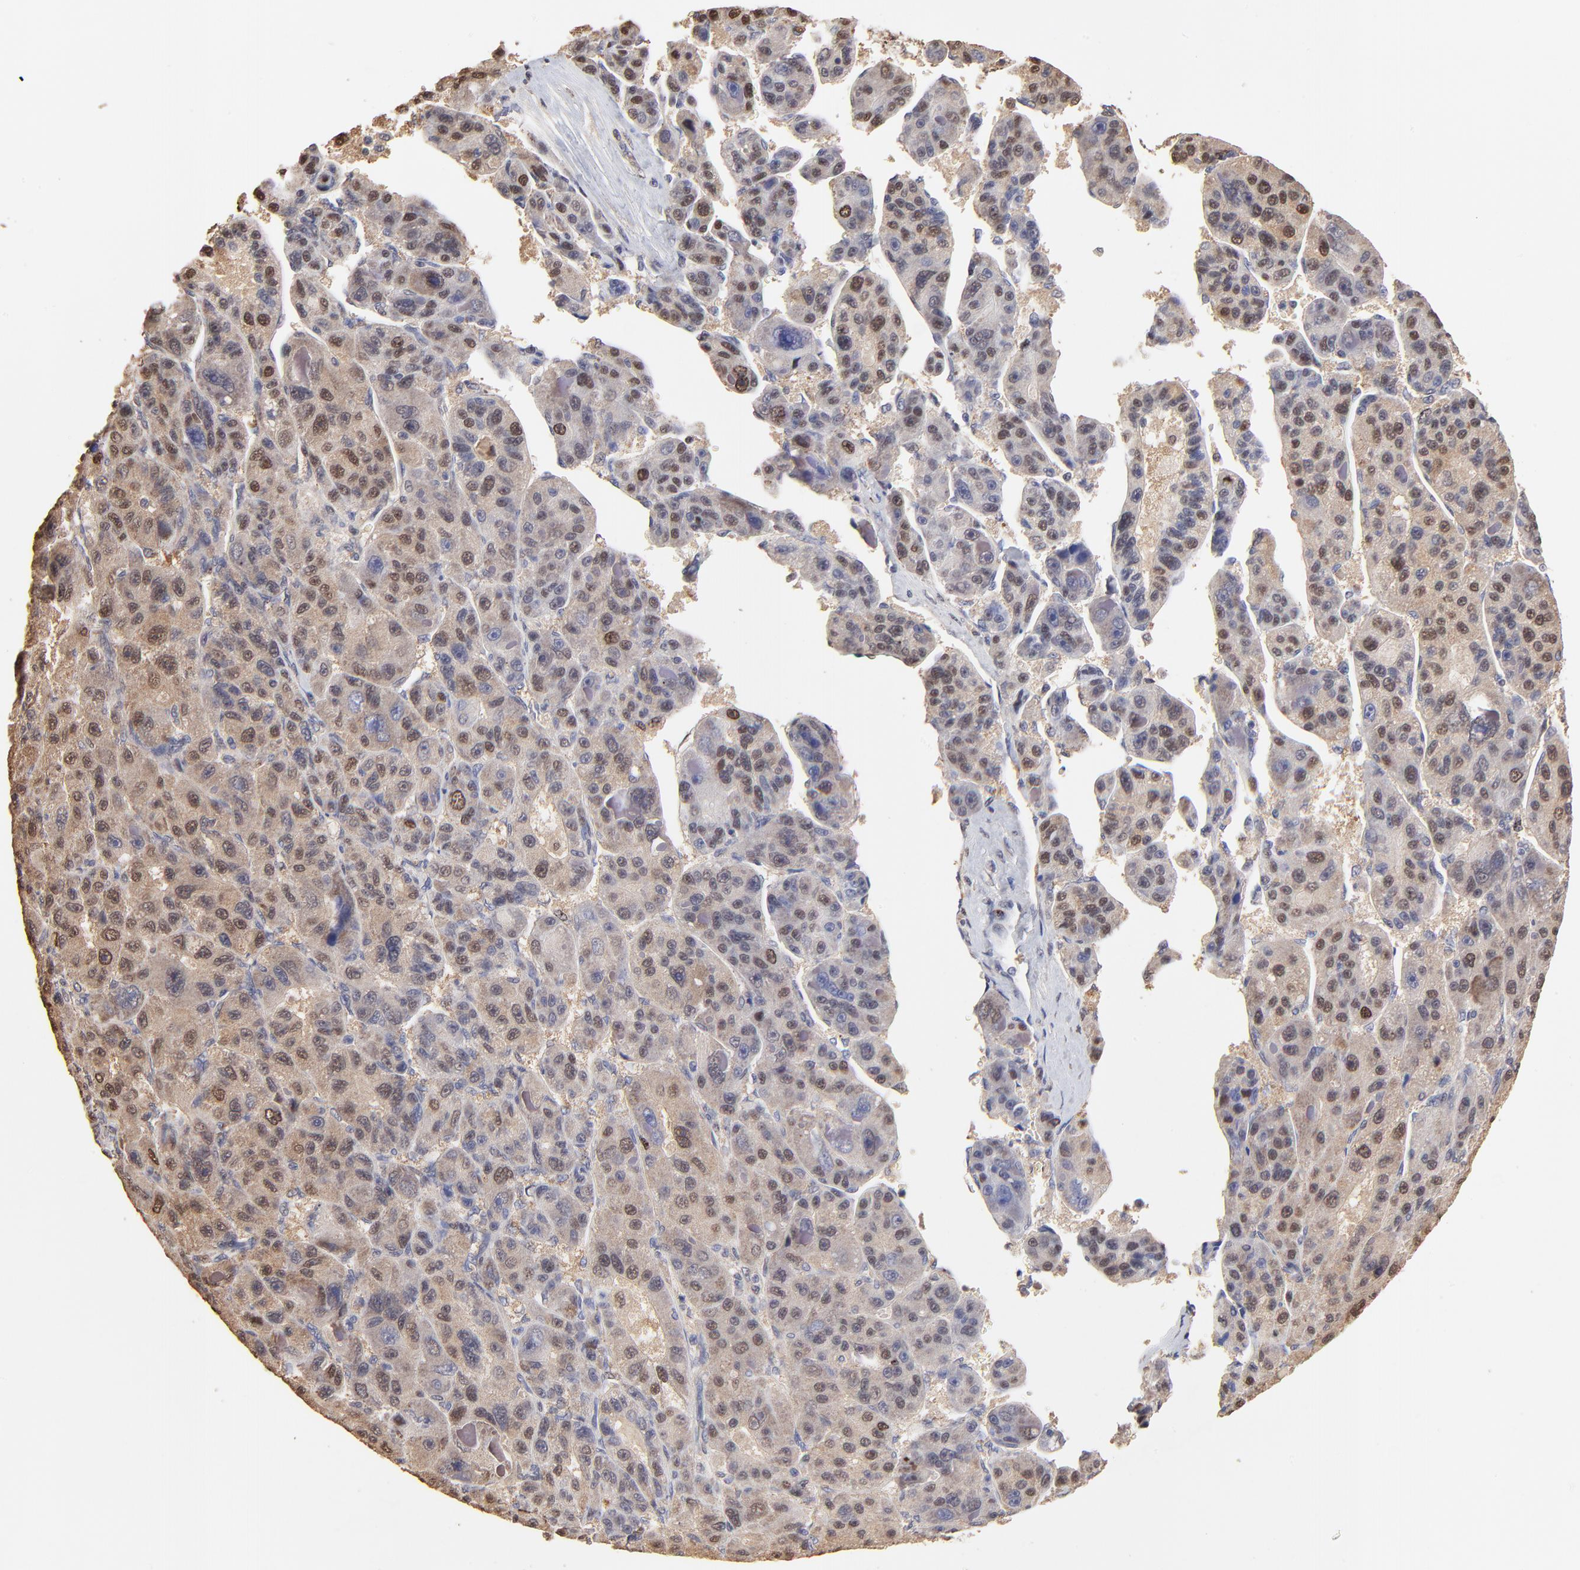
{"staining": {"intensity": "moderate", "quantity": "25%-75%", "location": "cytoplasmic/membranous,nuclear"}, "tissue": "liver cancer", "cell_type": "Tumor cells", "image_type": "cancer", "snomed": [{"axis": "morphology", "description": "Carcinoma, Hepatocellular, NOS"}, {"axis": "topography", "description": "Liver"}], "caption": "Protein analysis of liver hepatocellular carcinoma tissue exhibits moderate cytoplasmic/membranous and nuclear expression in approximately 25%-75% of tumor cells. (DAB (3,3'-diaminobenzidine) IHC with brightfield microscopy, high magnification).", "gene": "BIRC5", "patient": {"sex": "male", "age": 76}}